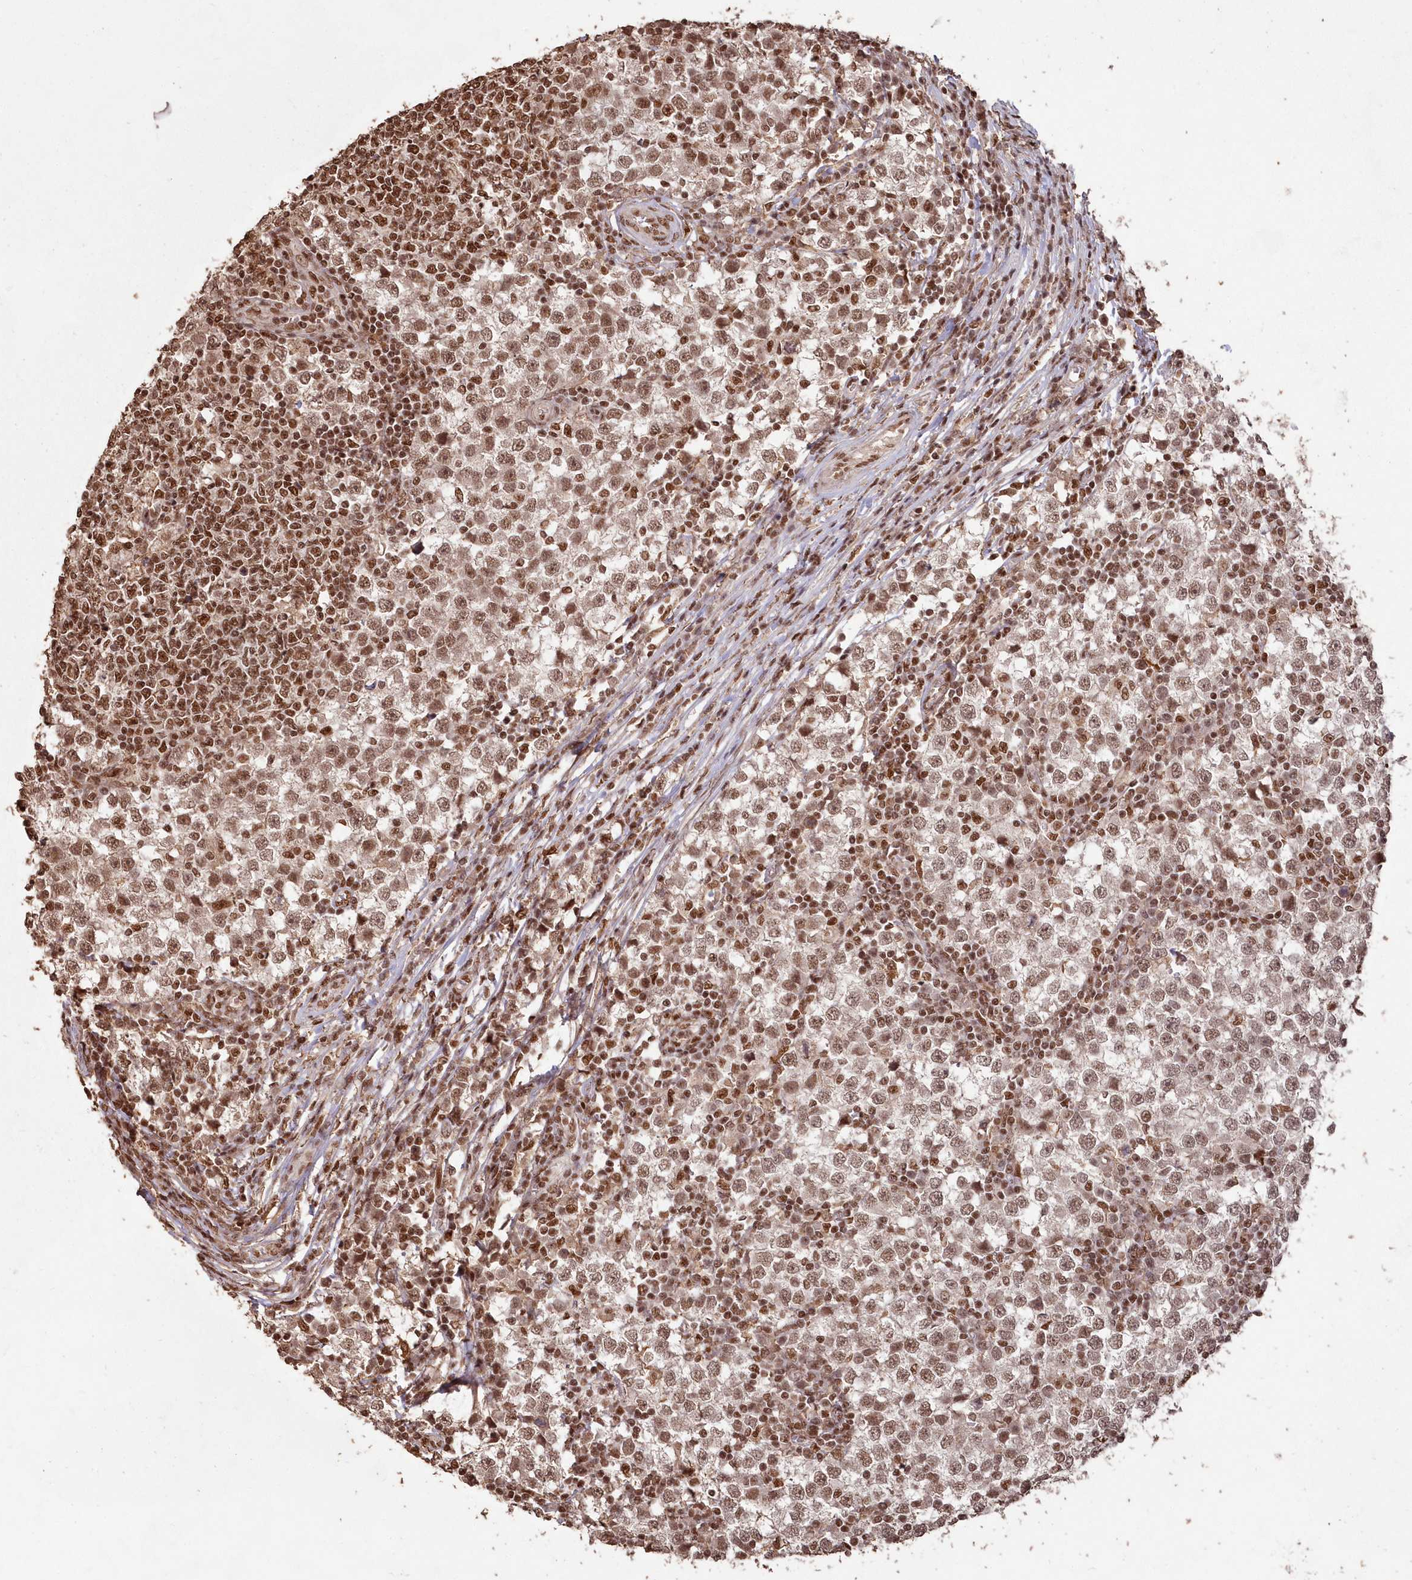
{"staining": {"intensity": "moderate", "quantity": ">75%", "location": "nuclear"}, "tissue": "testis cancer", "cell_type": "Tumor cells", "image_type": "cancer", "snomed": [{"axis": "morphology", "description": "Seminoma, NOS"}, {"axis": "topography", "description": "Testis"}], "caption": "Immunohistochemistry (IHC) staining of testis seminoma, which reveals medium levels of moderate nuclear staining in about >75% of tumor cells indicating moderate nuclear protein staining. The staining was performed using DAB (brown) for protein detection and nuclei were counterstained in hematoxylin (blue).", "gene": "PDS5A", "patient": {"sex": "male", "age": 65}}